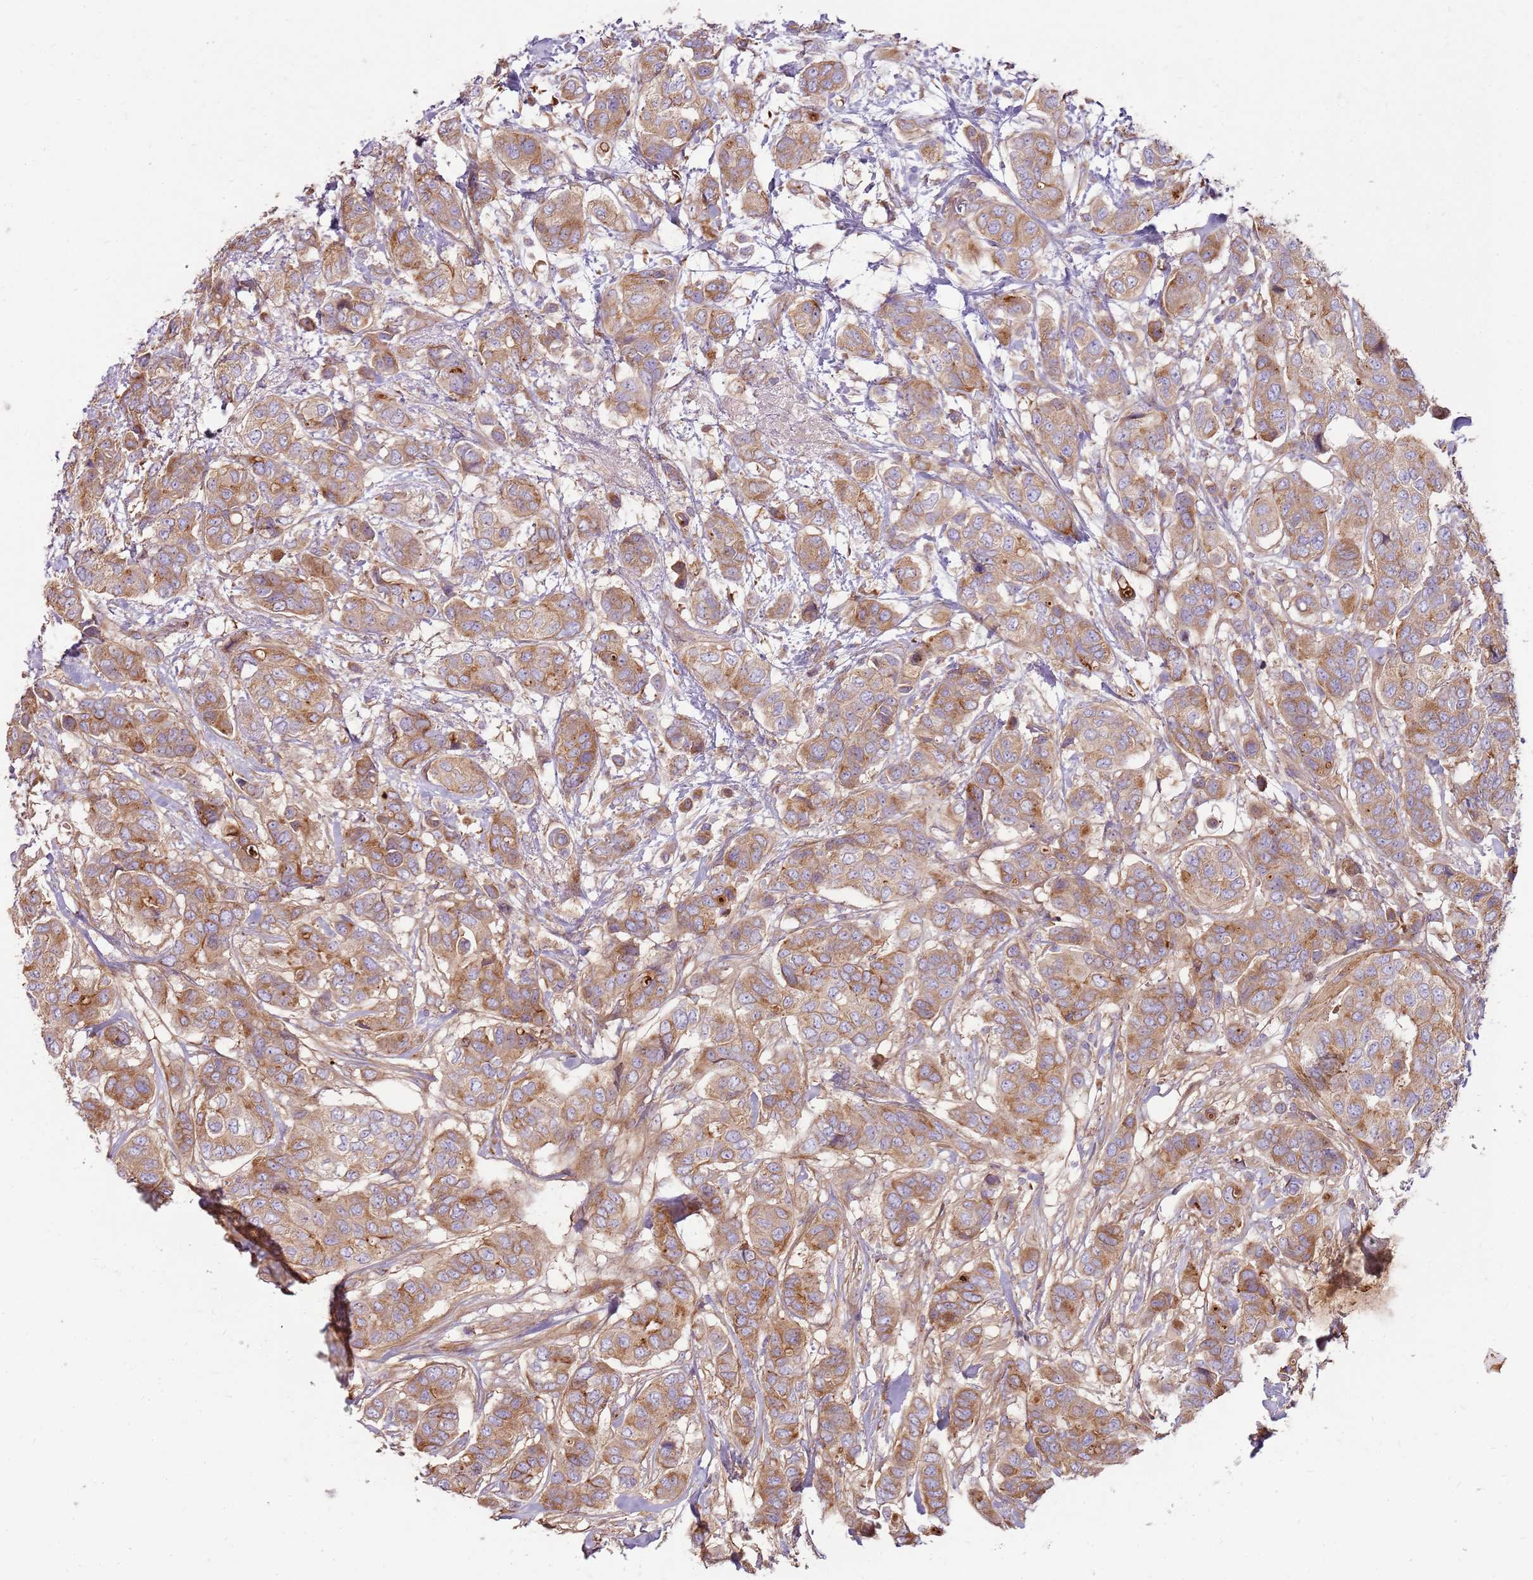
{"staining": {"intensity": "moderate", "quantity": ">75%", "location": "cytoplasmic/membranous"}, "tissue": "breast cancer", "cell_type": "Tumor cells", "image_type": "cancer", "snomed": [{"axis": "morphology", "description": "Lobular carcinoma"}, {"axis": "topography", "description": "Breast"}], "caption": "Protein analysis of breast cancer tissue exhibits moderate cytoplasmic/membranous staining in about >75% of tumor cells.", "gene": "EMC1", "patient": {"sex": "female", "age": 51}}